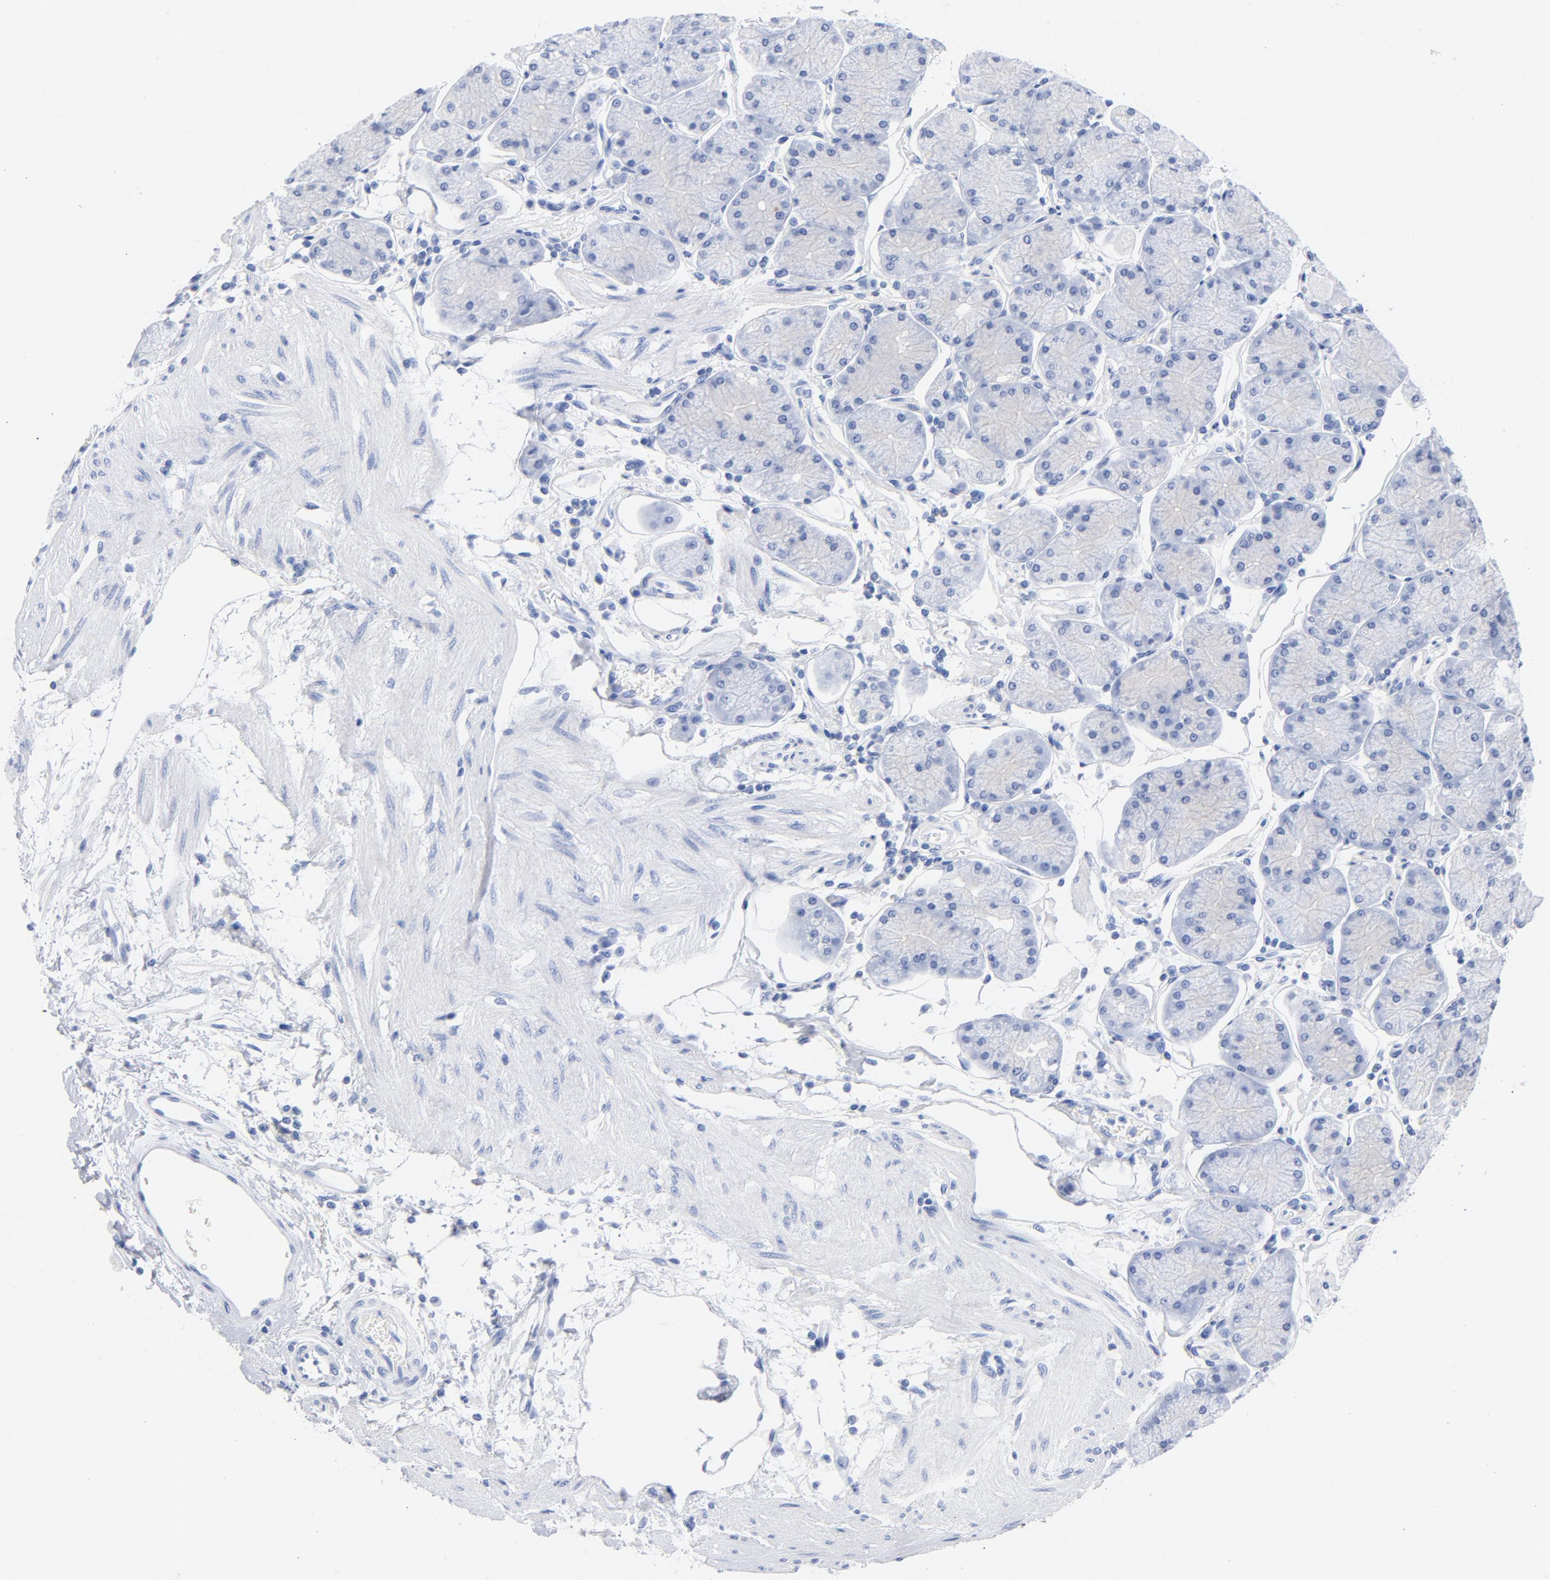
{"staining": {"intensity": "negative", "quantity": "none", "location": "none"}, "tissue": "stomach", "cell_type": "Glandular cells", "image_type": "normal", "snomed": [{"axis": "morphology", "description": "Normal tissue, NOS"}, {"axis": "topography", "description": "Stomach, upper"}, {"axis": "topography", "description": "Stomach"}], "caption": "Immunohistochemistry photomicrograph of unremarkable human stomach stained for a protein (brown), which demonstrates no positivity in glandular cells. (IHC, brightfield microscopy, high magnification).", "gene": "RBM3", "patient": {"sex": "male", "age": 76}}